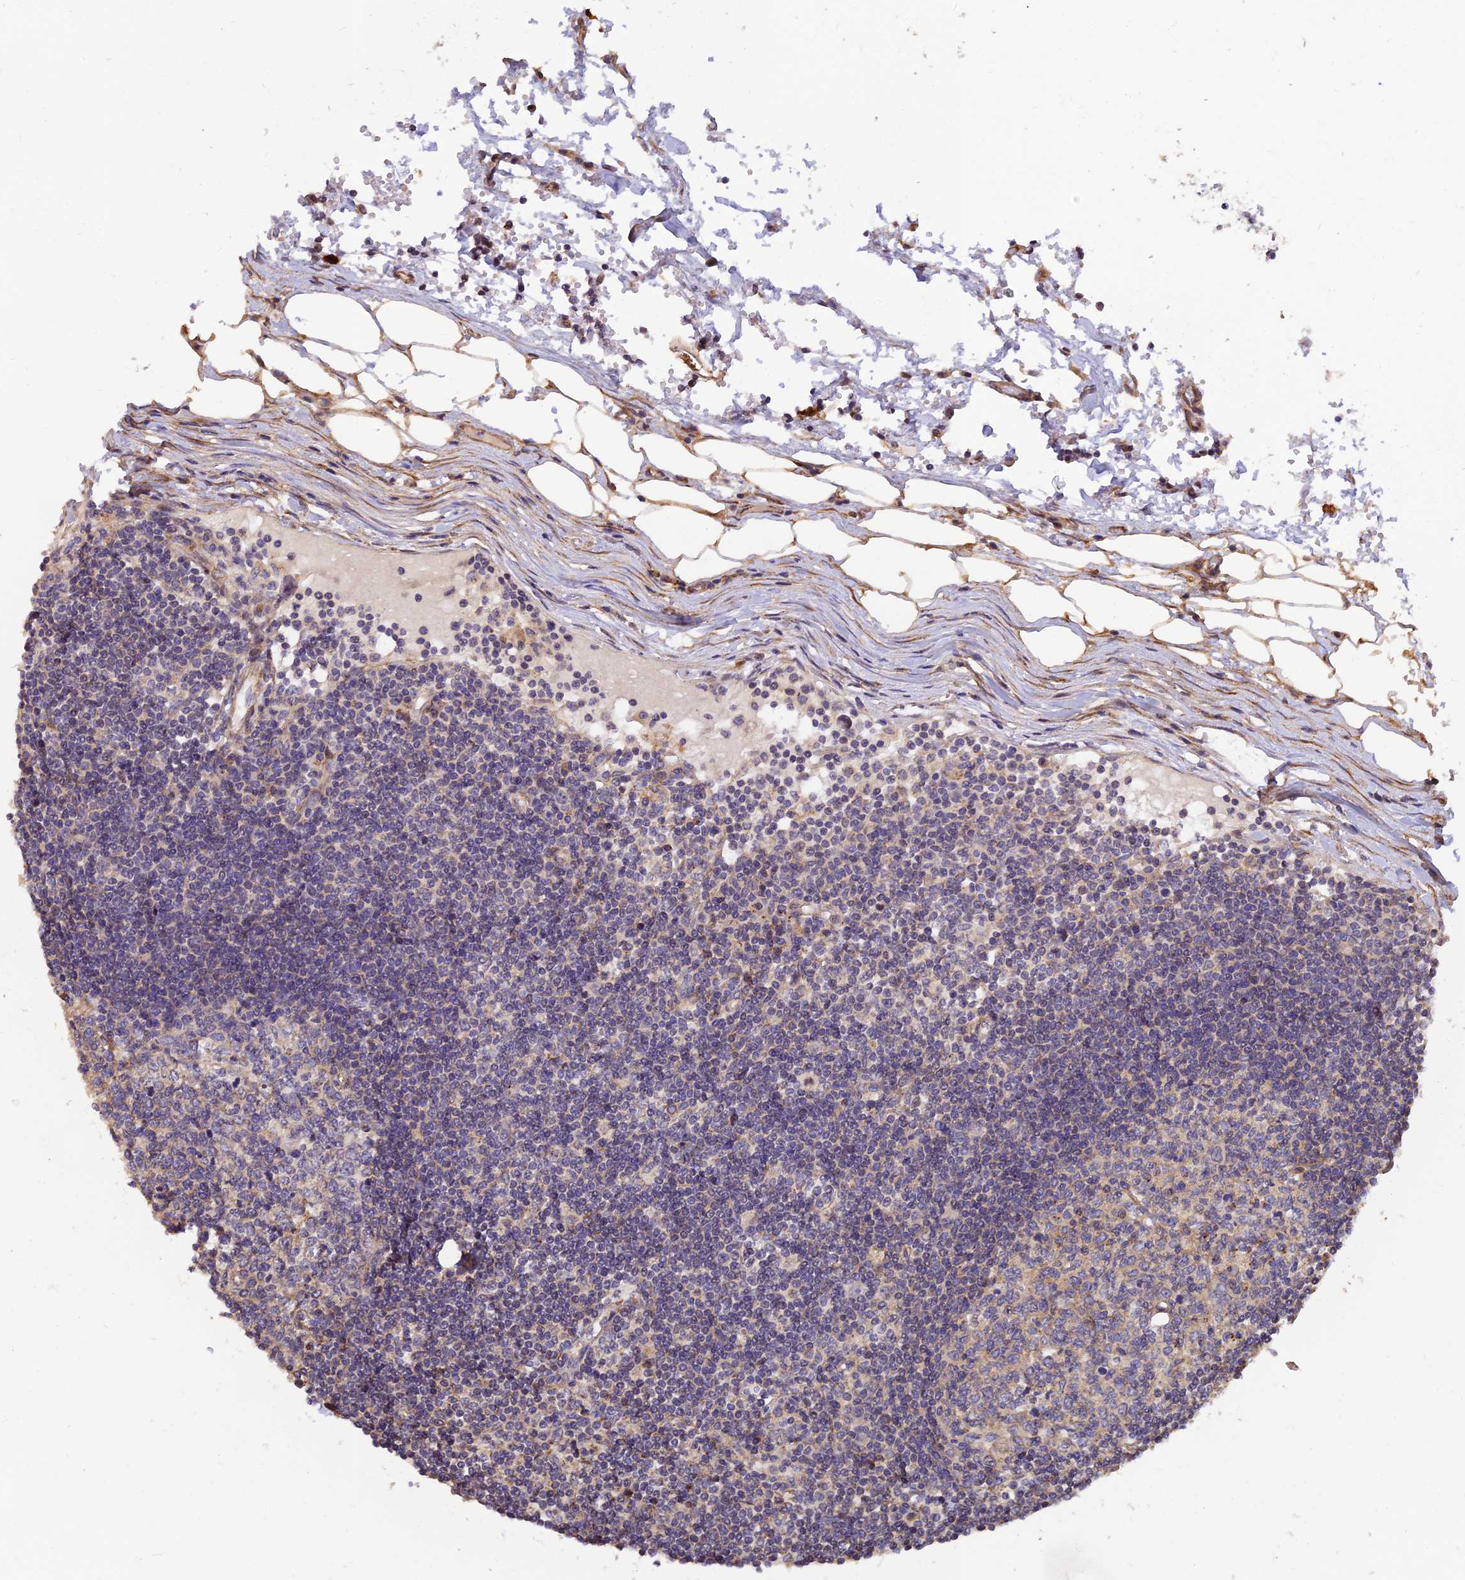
{"staining": {"intensity": "weak", "quantity": "<25%", "location": "cytoplasmic/membranous"}, "tissue": "lymph node", "cell_type": "Germinal center cells", "image_type": "normal", "snomed": [{"axis": "morphology", "description": "Adenocarcinoma, NOS"}, {"axis": "topography", "description": "Lymph node"}], "caption": "Immunohistochemistry (IHC) photomicrograph of normal lymph node stained for a protein (brown), which displays no staining in germinal center cells.", "gene": "ARL8A", "patient": {"sex": "female", "age": 62}}